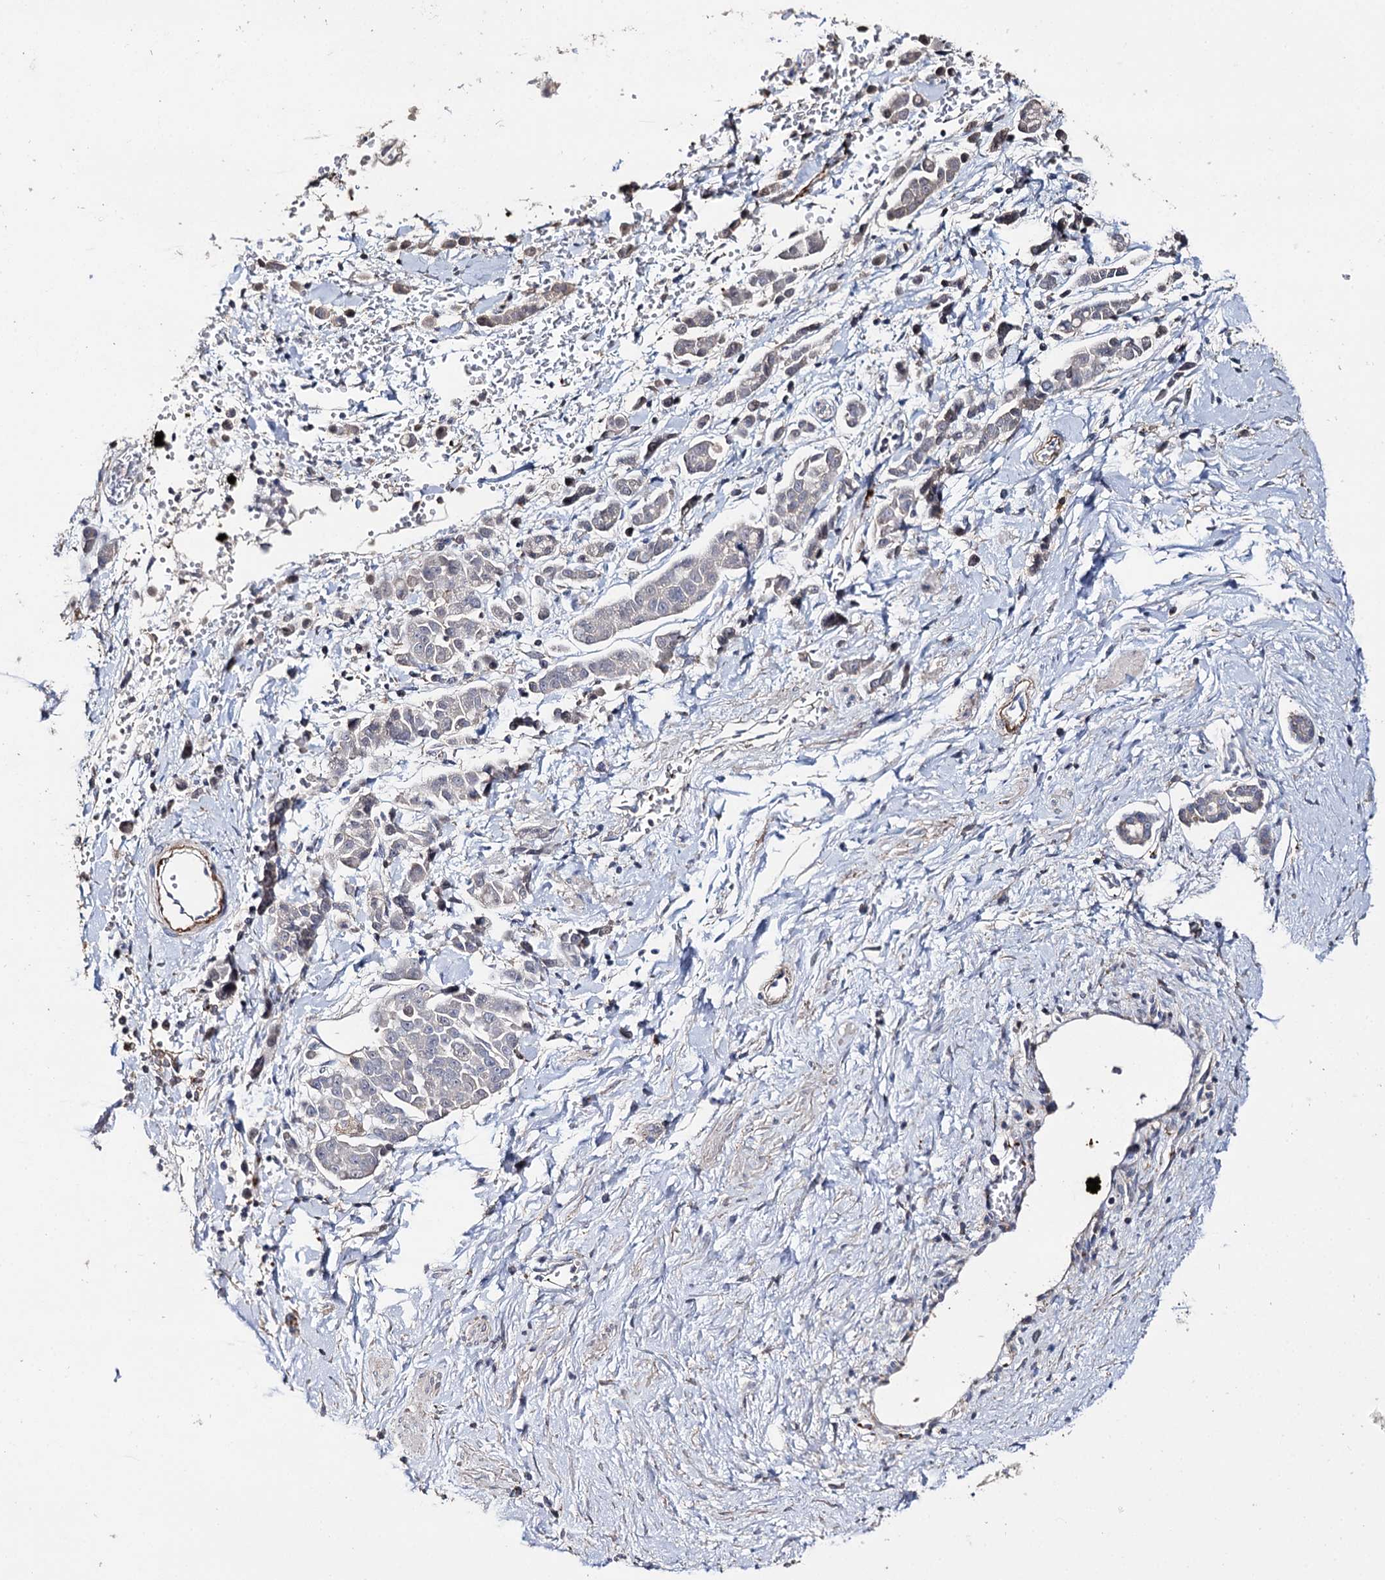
{"staining": {"intensity": "weak", "quantity": "<25%", "location": "cytoplasmic/membranous"}, "tissue": "pancreatic cancer", "cell_type": "Tumor cells", "image_type": "cancer", "snomed": [{"axis": "morphology", "description": "Normal tissue, NOS"}, {"axis": "morphology", "description": "Adenocarcinoma, NOS"}, {"axis": "topography", "description": "Pancreas"}], "caption": "Pancreatic cancer was stained to show a protein in brown. There is no significant staining in tumor cells.", "gene": "DNAH6", "patient": {"sex": "female", "age": 64}}